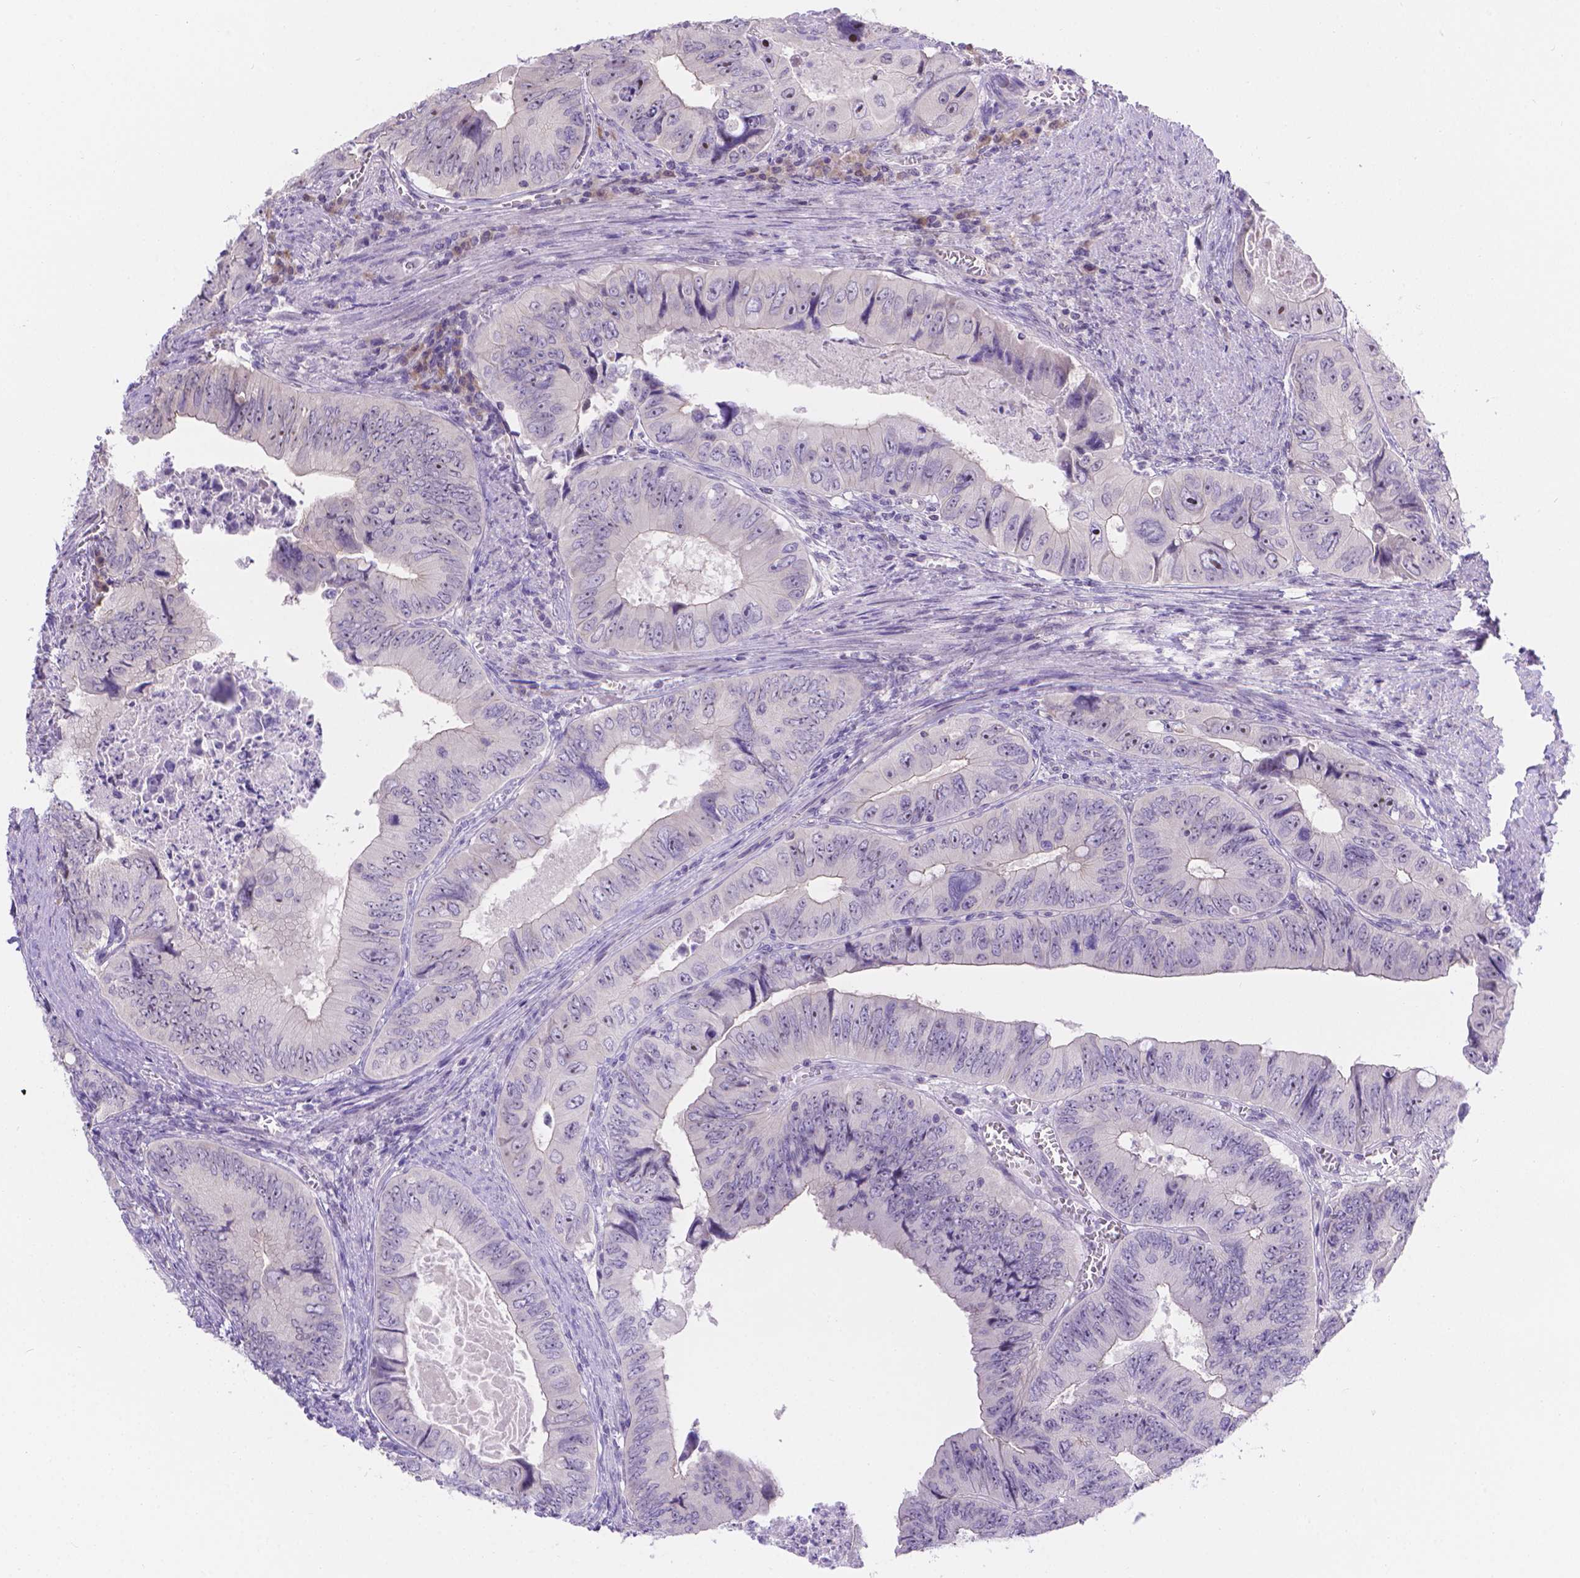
{"staining": {"intensity": "negative", "quantity": "none", "location": "none"}, "tissue": "colorectal cancer", "cell_type": "Tumor cells", "image_type": "cancer", "snomed": [{"axis": "morphology", "description": "Adenocarcinoma, NOS"}, {"axis": "topography", "description": "Colon"}], "caption": "Immunohistochemical staining of colorectal cancer (adenocarcinoma) displays no significant staining in tumor cells.", "gene": "CD96", "patient": {"sex": "female", "age": 84}}